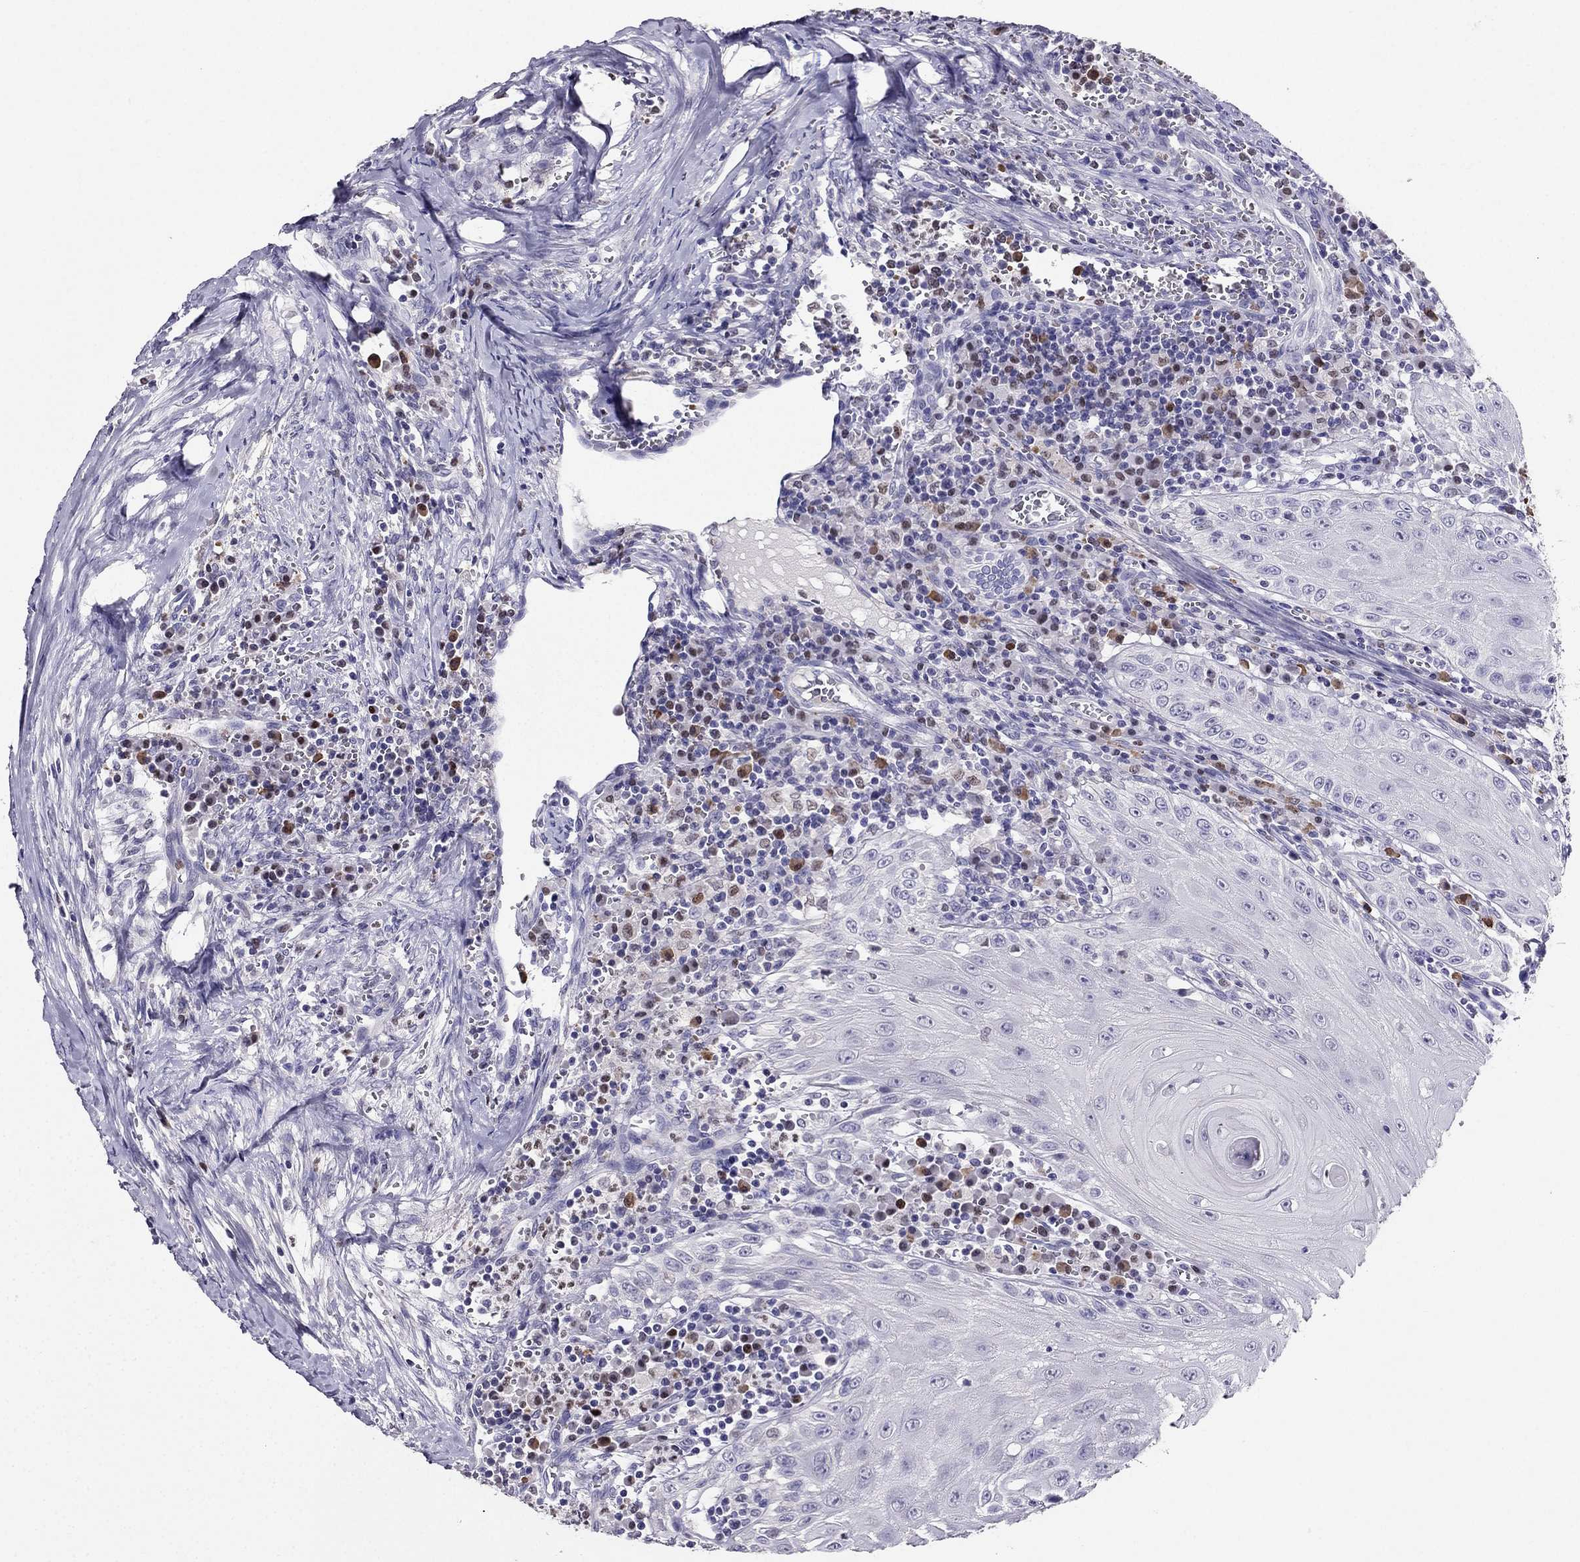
{"staining": {"intensity": "negative", "quantity": "none", "location": "none"}, "tissue": "head and neck cancer", "cell_type": "Tumor cells", "image_type": "cancer", "snomed": [{"axis": "morphology", "description": "Squamous cell carcinoma, NOS"}, {"axis": "topography", "description": "Oral tissue"}, {"axis": "topography", "description": "Head-Neck"}], "caption": "Squamous cell carcinoma (head and neck) was stained to show a protein in brown. There is no significant expression in tumor cells.", "gene": "ARID3A", "patient": {"sex": "male", "age": 58}}